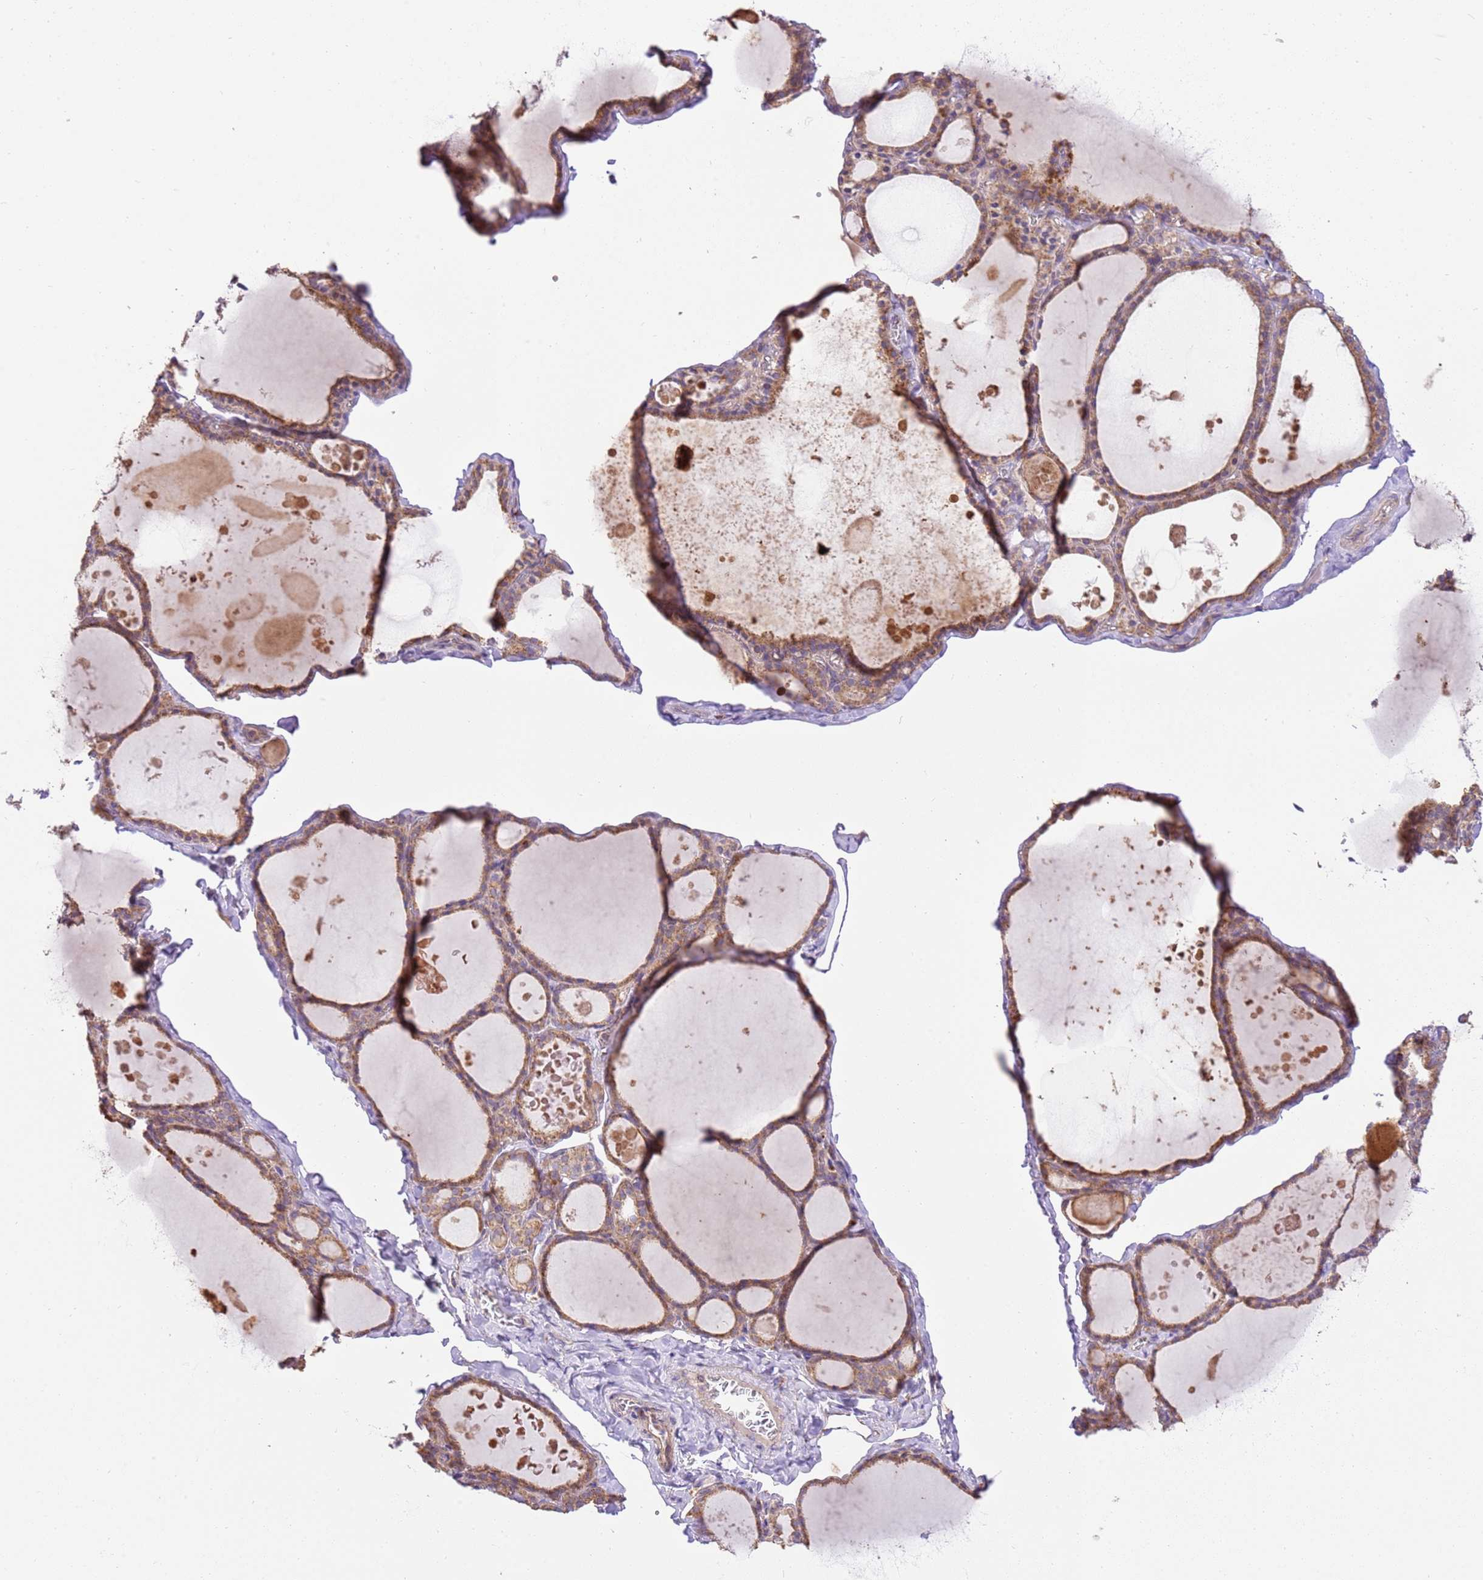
{"staining": {"intensity": "moderate", "quantity": ">75%", "location": "cytoplasmic/membranous"}, "tissue": "thyroid gland", "cell_type": "Glandular cells", "image_type": "normal", "snomed": [{"axis": "morphology", "description": "Normal tissue, NOS"}, {"axis": "topography", "description": "Thyroid gland"}], "caption": "The photomicrograph shows staining of benign thyroid gland, revealing moderate cytoplasmic/membranous protein positivity (brown color) within glandular cells. (DAB (3,3'-diaminobenzidine) IHC, brown staining for protein, blue staining for nuclei).", "gene": "SPATA2L", "patient": {"sex": "male", "age": 56}}